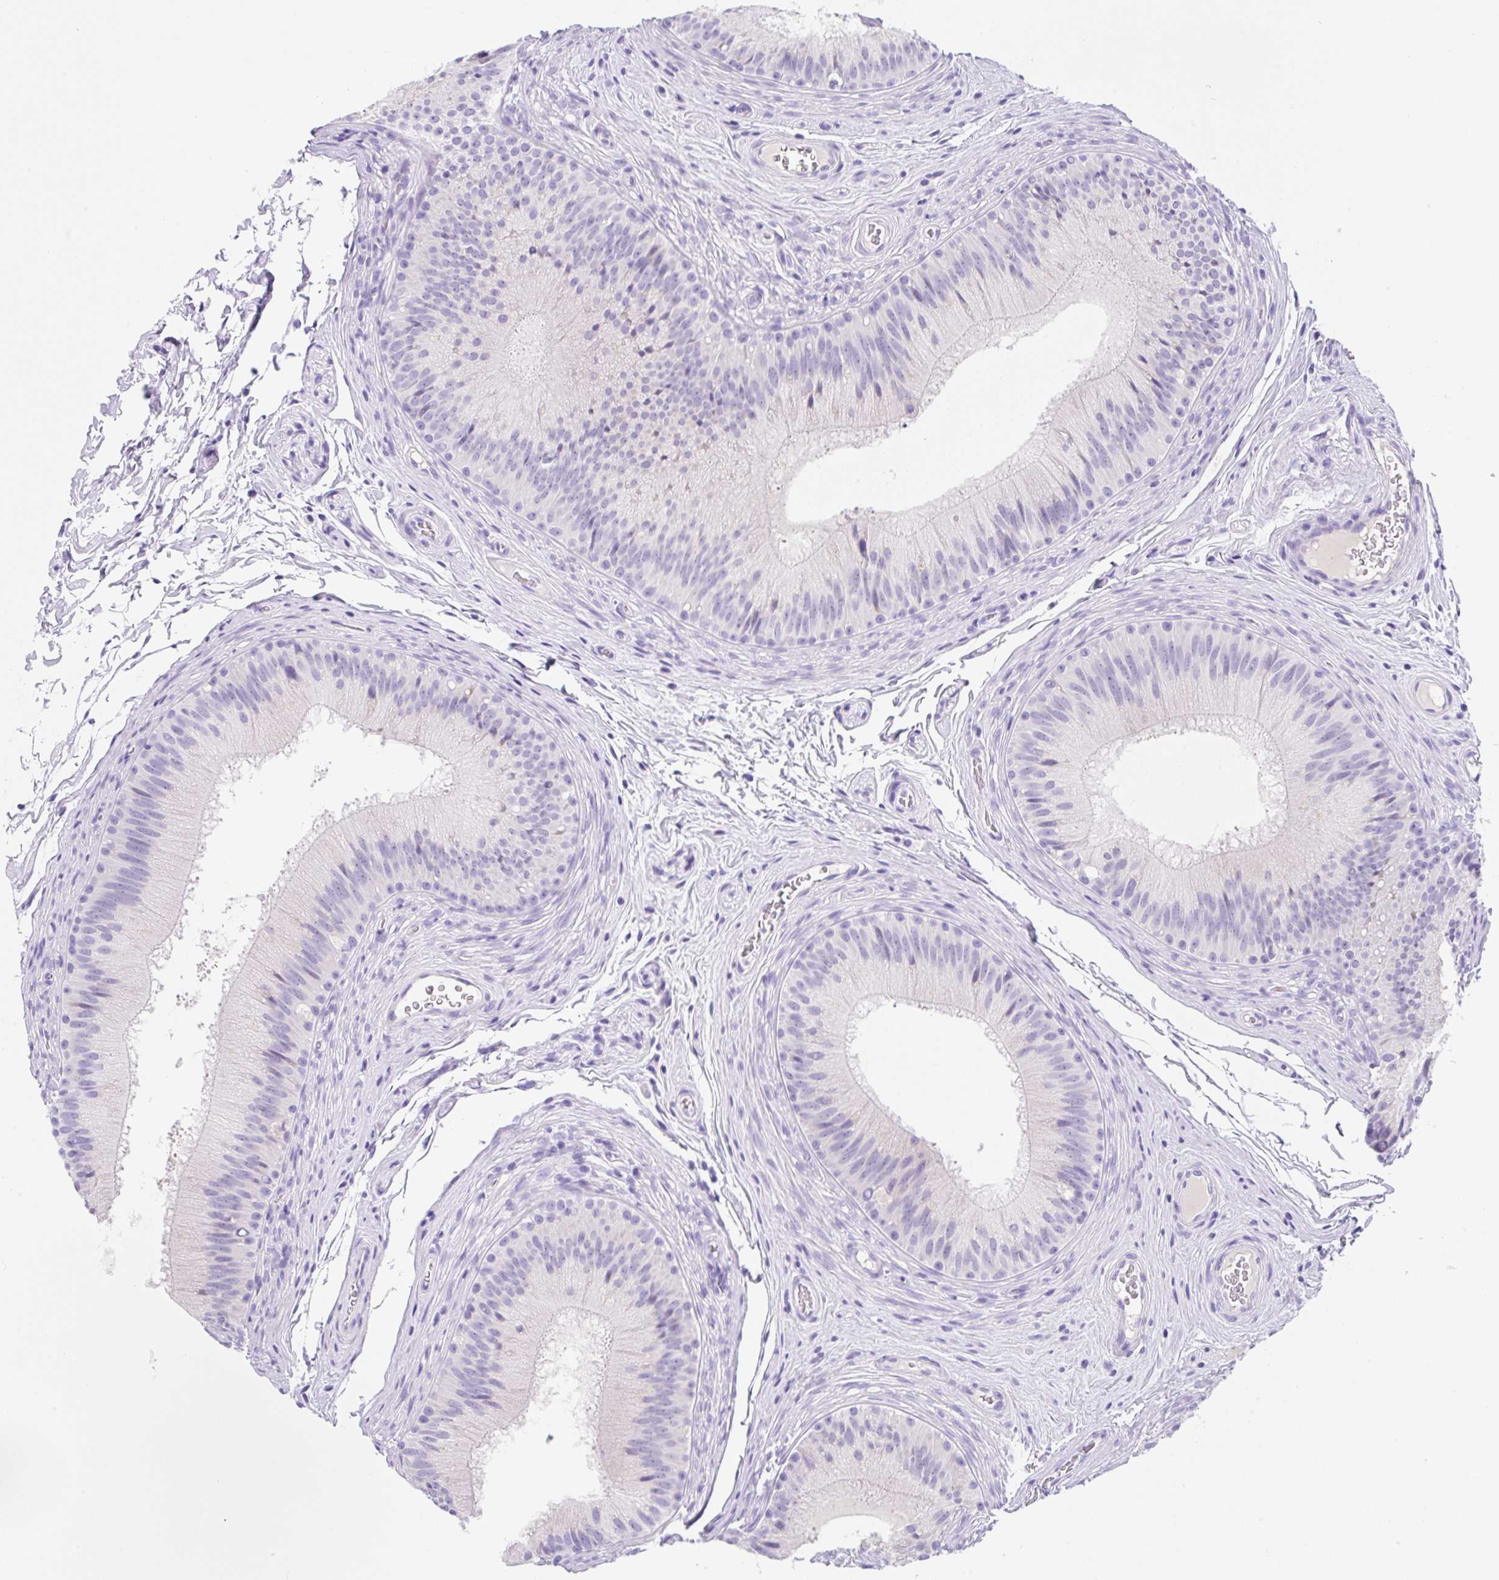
{"staining": {"intensity": "negative", "quantity": "none", "location": "none"}, "tissue": "epididymis", "cell_type": "Glandular cells", "image_type": "normal", "snomed": [{"axis": "morphology", "description": "Normal tissue, NOS"}, {"axis": "topography", "description": "Epididymis"}], "caption": "IHC micrograph of benign human epididymis stained for a protein (brown), which demonstrates no positivity in glandular cells.", "gene": "KLK8", "patient": {"sex": "male", "age": 24}}